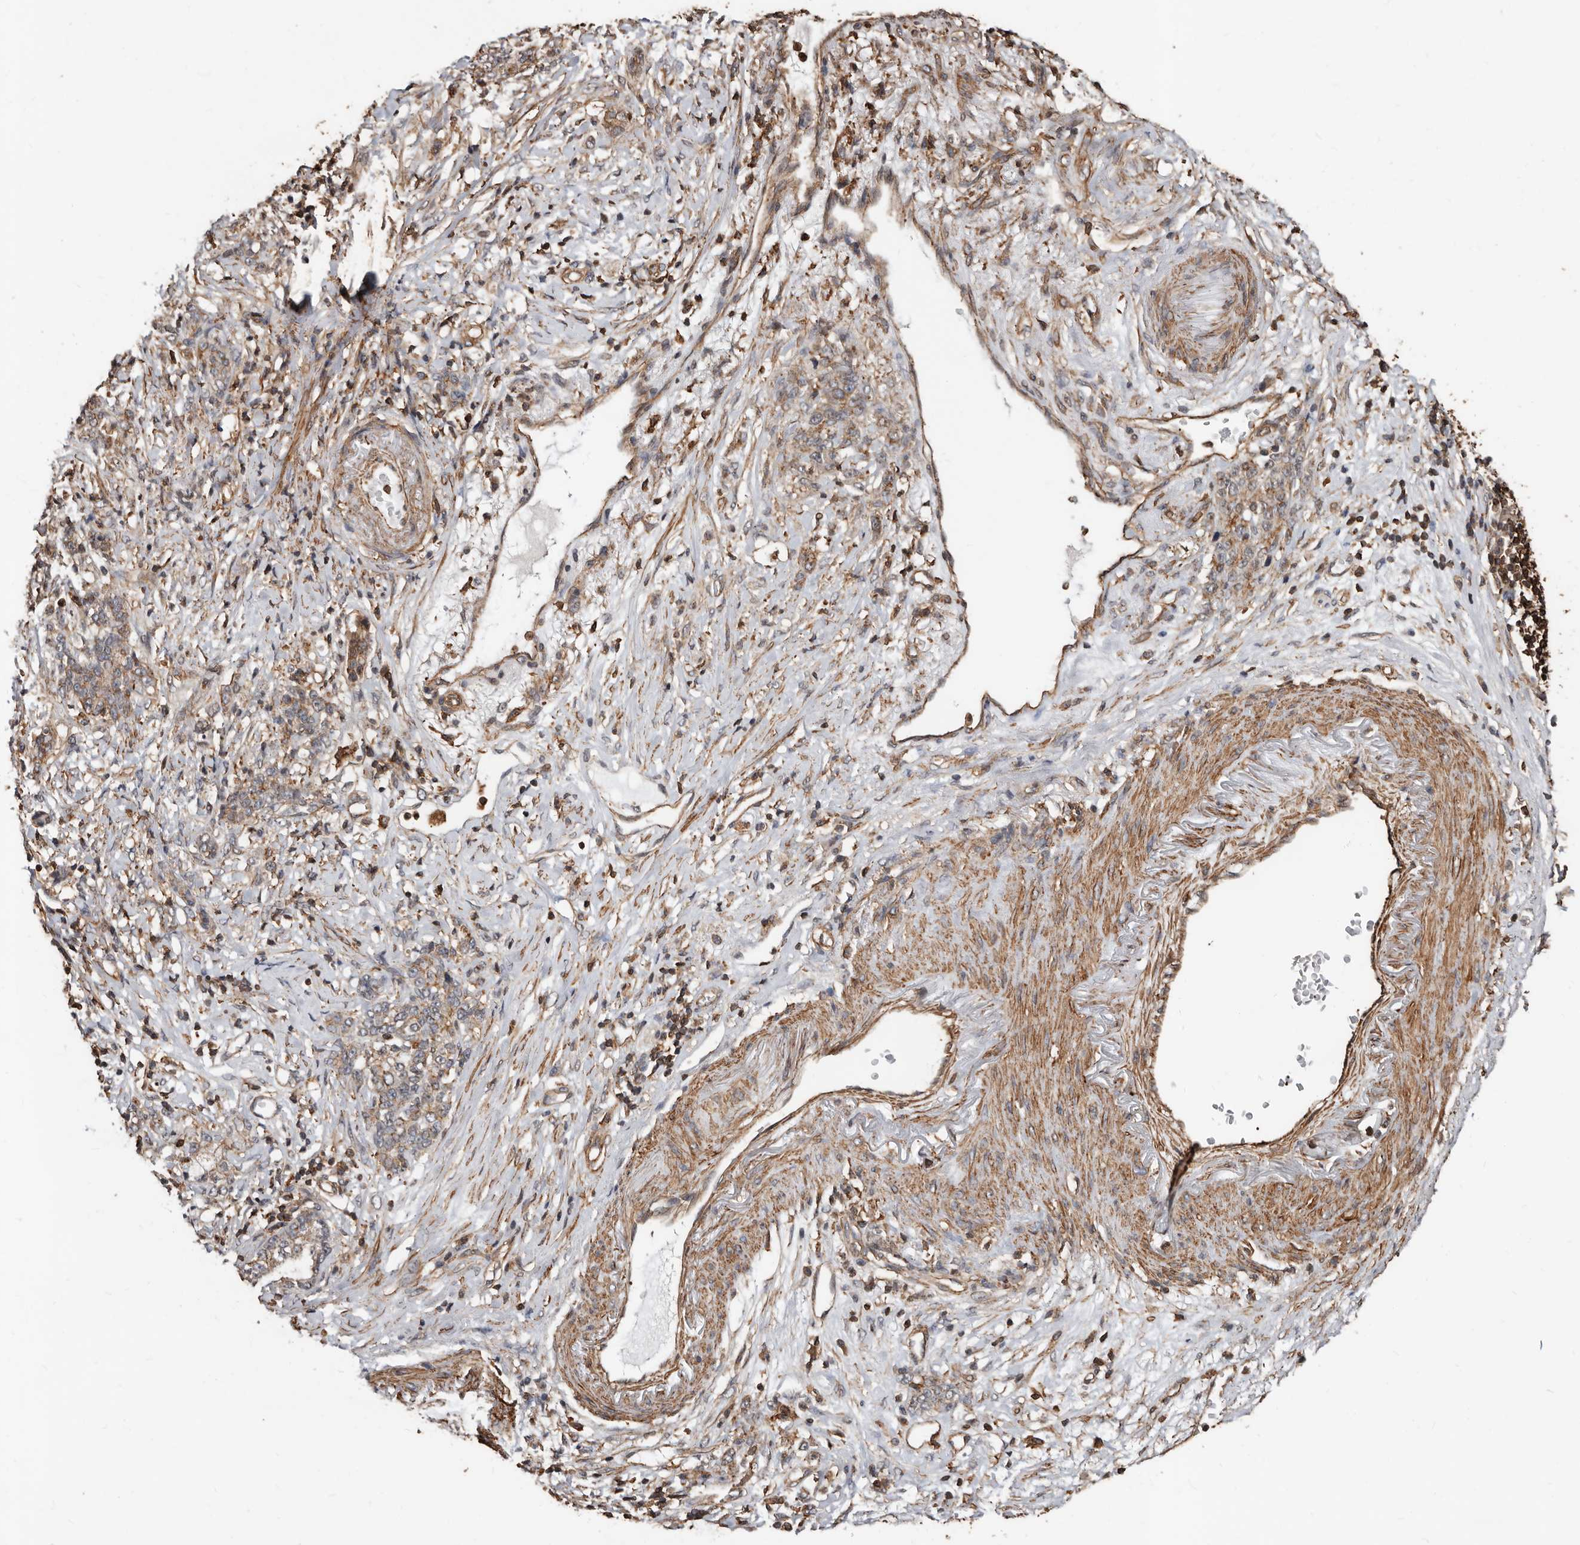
{"staining": {"intensity": "weak", "quantity": ">75%", "location": "cytoplasmic/membranous"}, "tissue": "stomach cancer", "cell_type": "Tumor cells", "image_type": "cancer", "snomed": [{"axis": "morphology", "description": "Adenocarcinoma, NOS"}, {"axis": "topography", "description": "Stomach, lower"}], "caption": "IHC (DAB) staining of adenocarcinoma (stomach) demonstrates weak cytoplasmic/membranous protein staining in about >75% of tumor cells.", "gene": "GSK3A", "patient": {"sex": "male", "age": 88}}